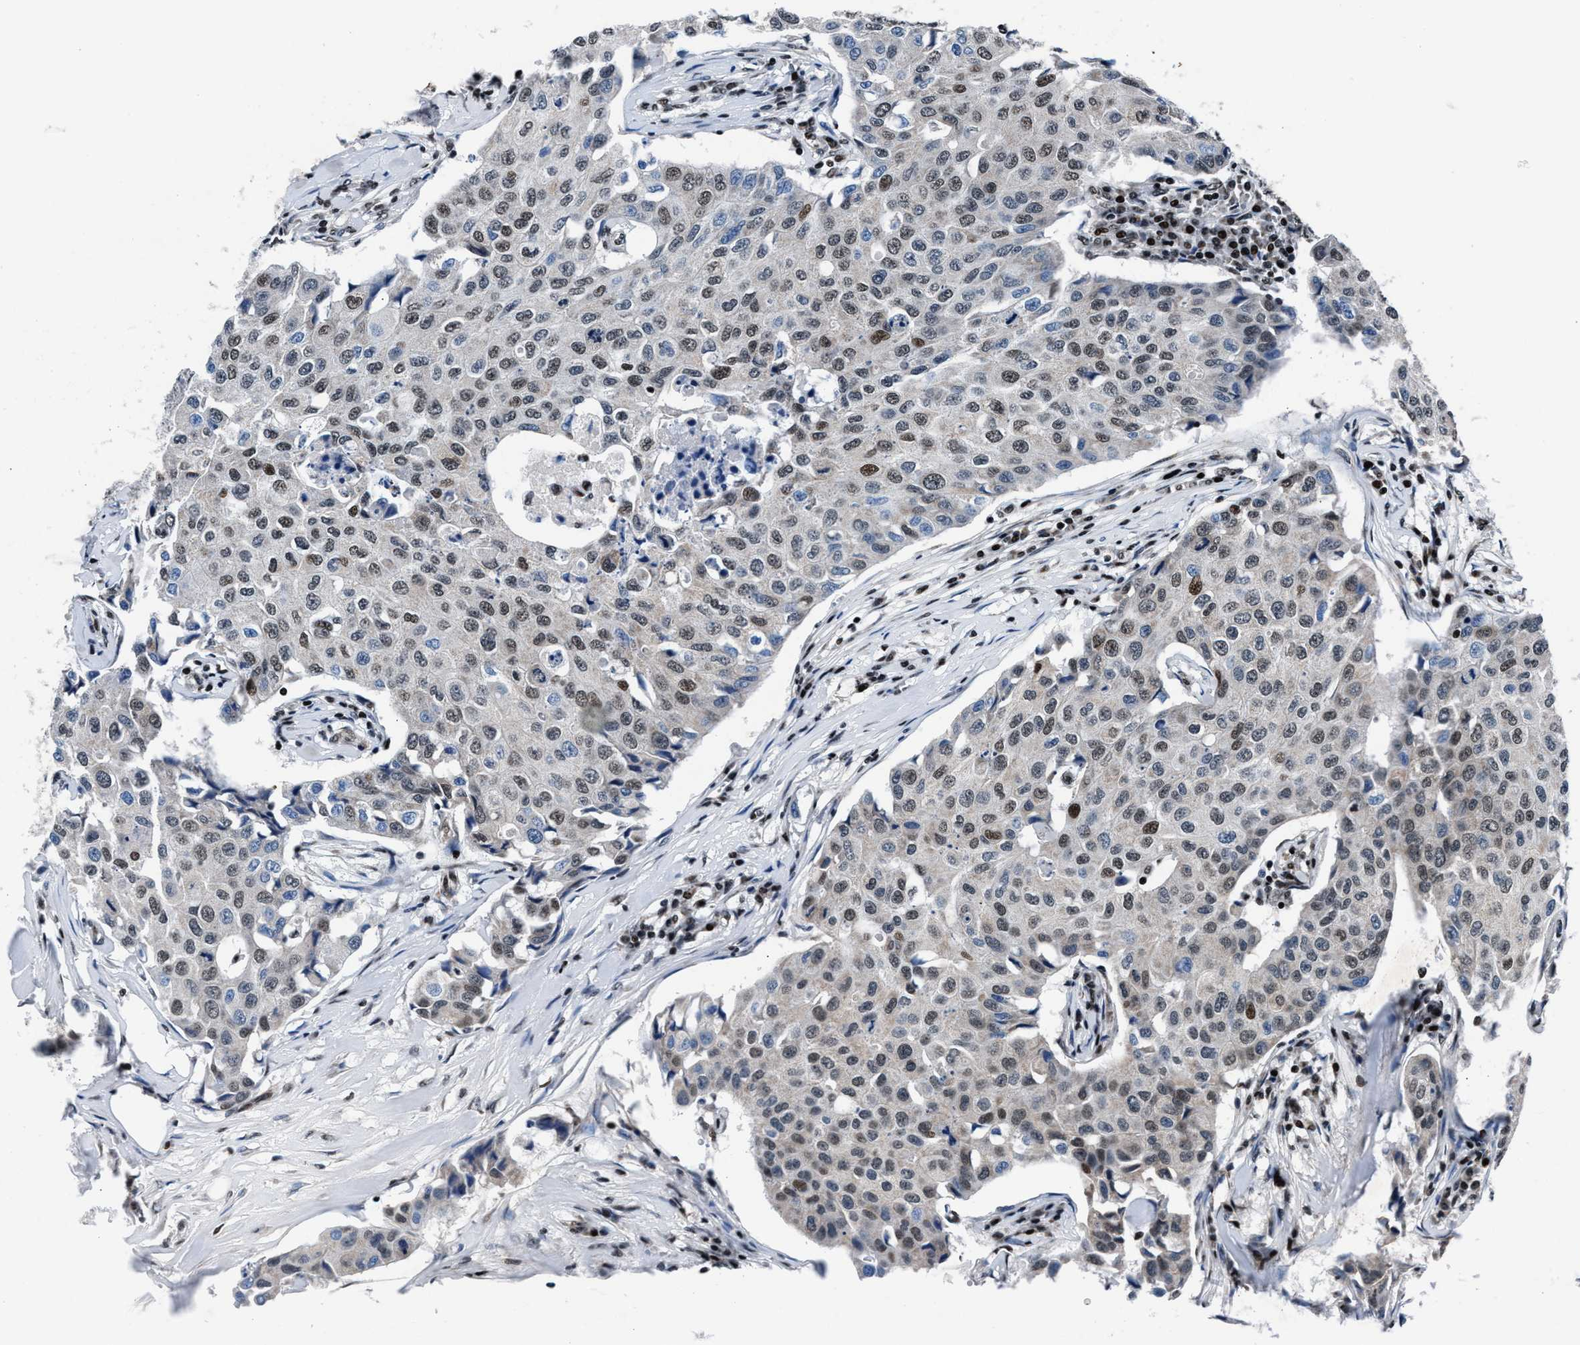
{"staining": {"intensity": "moderate", "quantity": "25%-75%", "location": "nuclear"}, "tissue": "breast cancer", "cell_type": "Tumor cells", "image_type": "cancer", "snomed": [{"axis": "morphology", "description": "Duct carcinoma"}, {"axis": "topography", "description": "Breast"}], "caption": "Moderate nuclear staining for a protein is seen in about 25%-75% of tumor cells of breast infiltrating ductal carcinoma using IHC.", "gene": "PRRC2B", "patient": {"sex": "female", "age": 80}}